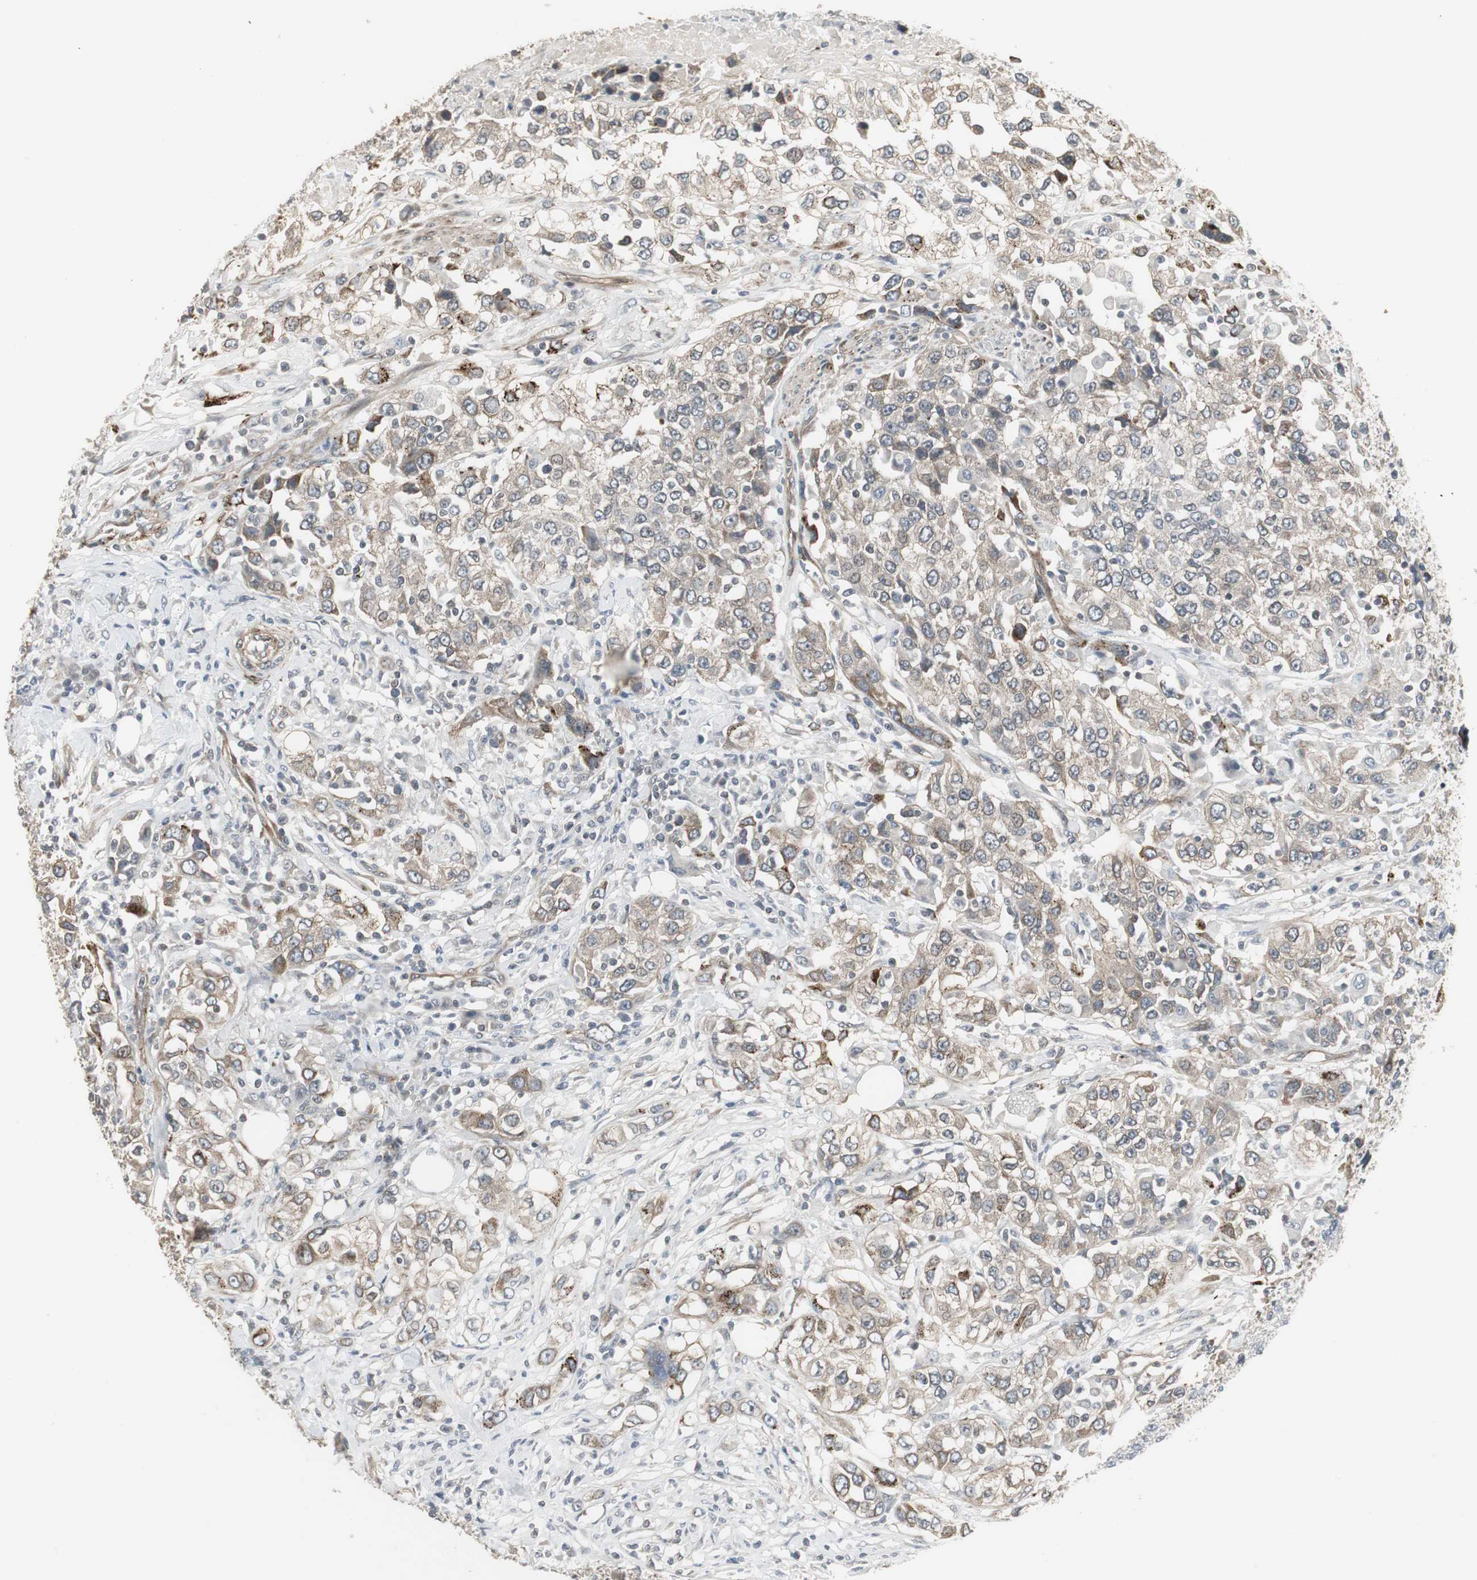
{"staining": {"intensity": "weak", "quantity": "25%-75%", "location": "cytoplasmic/membranous"}, "tissue": "urothelial cancer", "cell_type": "Tumor cells", "image_type": "cancer", "snomed": [{"axis": "morphology", "description": "Urothelial carcinoma, High grade"}, {"axis": "topography", "description": "Urinary bladder"}], "caption": "About 25%-75% of tumor cells in high-grade urothelial carcinoma show weak cytoplasmic/membranous protein expression as visualized by brown immunohistochemical staining.", "gene": "SCYL3", "patient": {"sex": "female", "age": 80}}